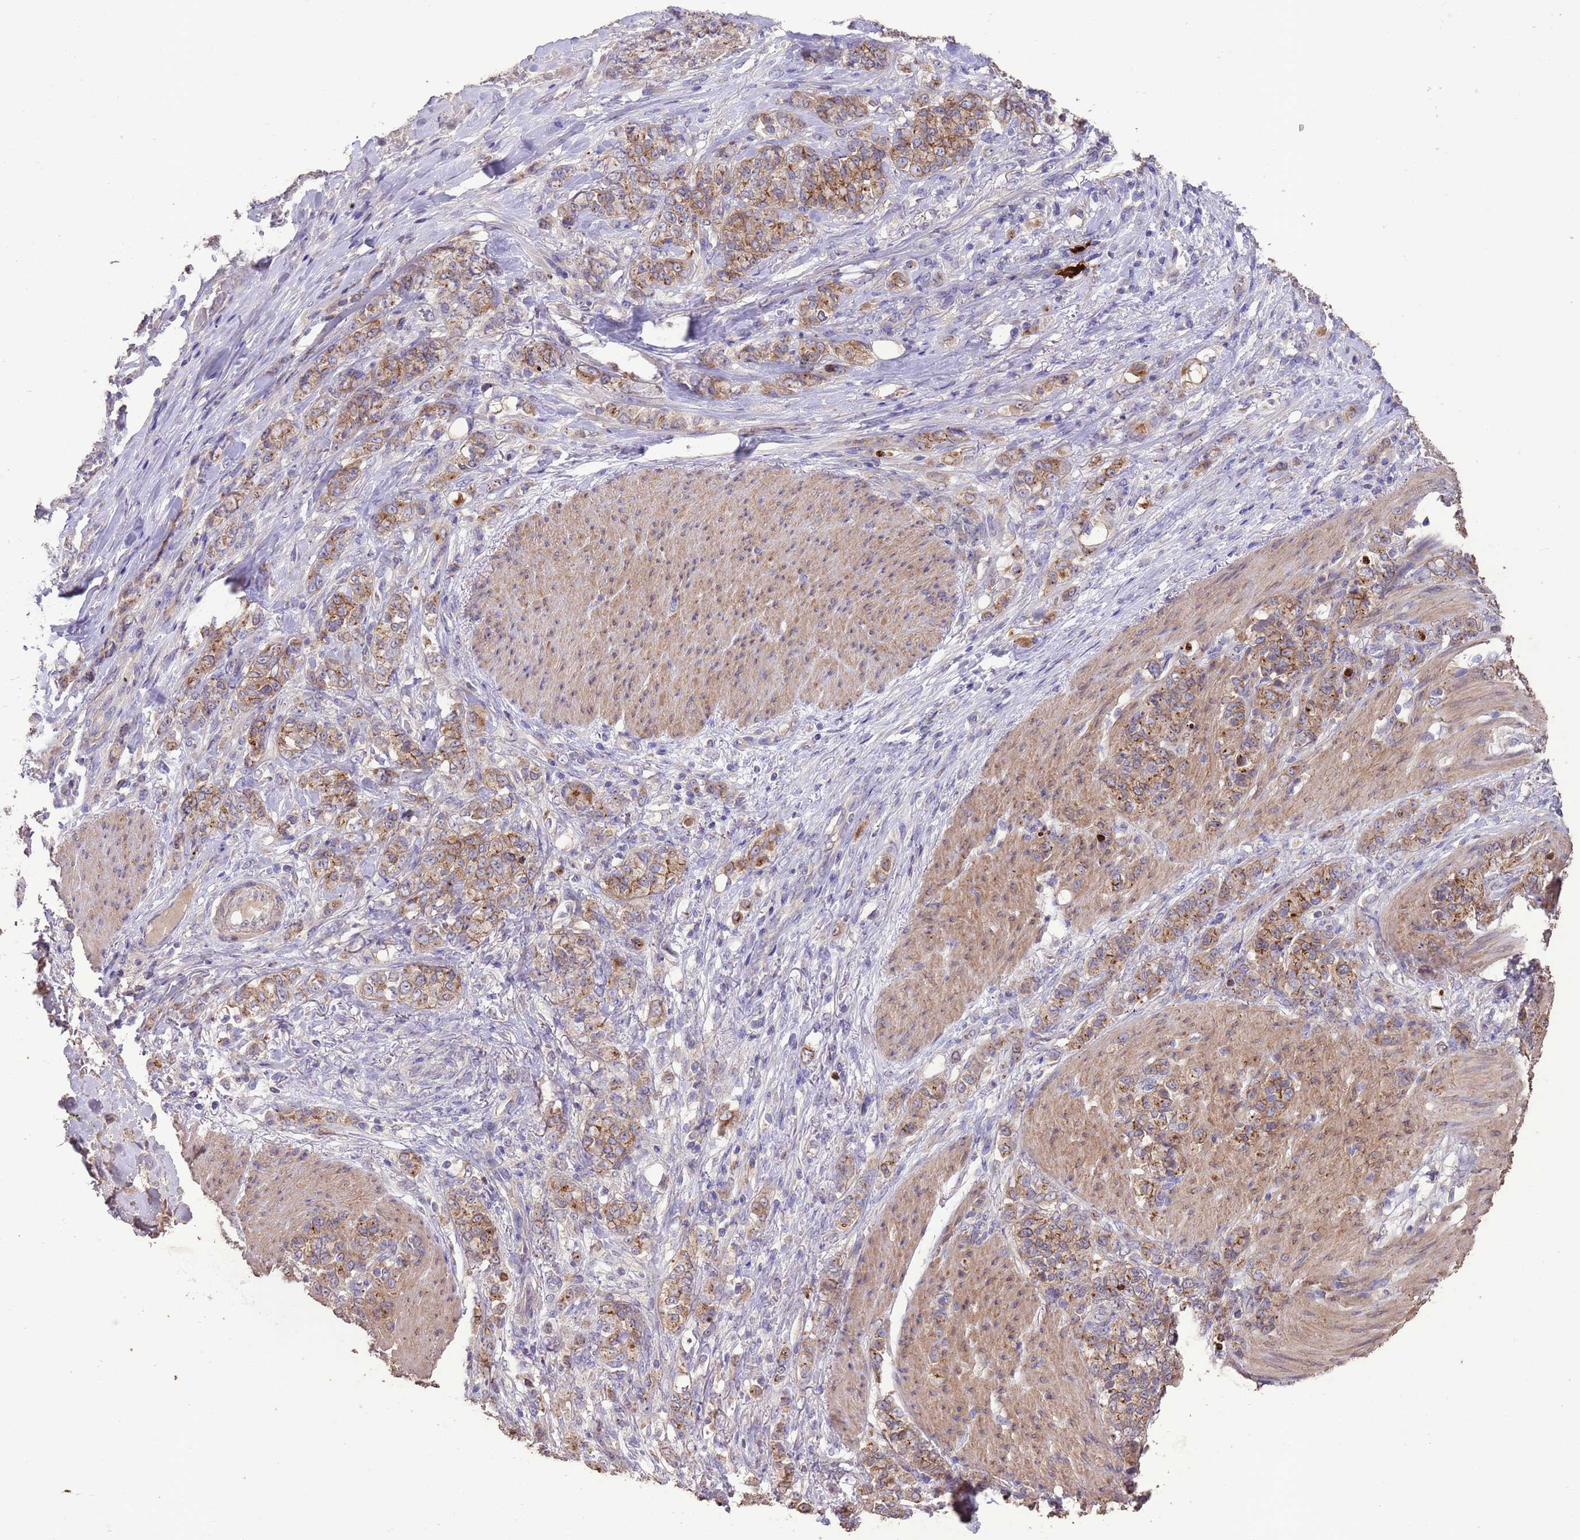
{"staining": {"intensity": "moderate", "quantity": ">75%", "location": "cytoplasmic/membranous"}, "tissue": "stomach cancer", "cell_type": "Tumor cells", "image_type": "cancer", "snomed": [{"axis": "morphology", "description": "Adenocarcinoma, NOS"}, {"axis": "topography", "description": "Stomach"}], "caption": "Immunohistochemistry image of stomach cancer (adenocarcinoma) stained for a protein (brown), which shows medium levels of moderate cytoplasmic/membranous expression in approximately >75% of tumor cells.", "gene": "SLC9B2", "patient": {"sex": "female", "age": 79}}